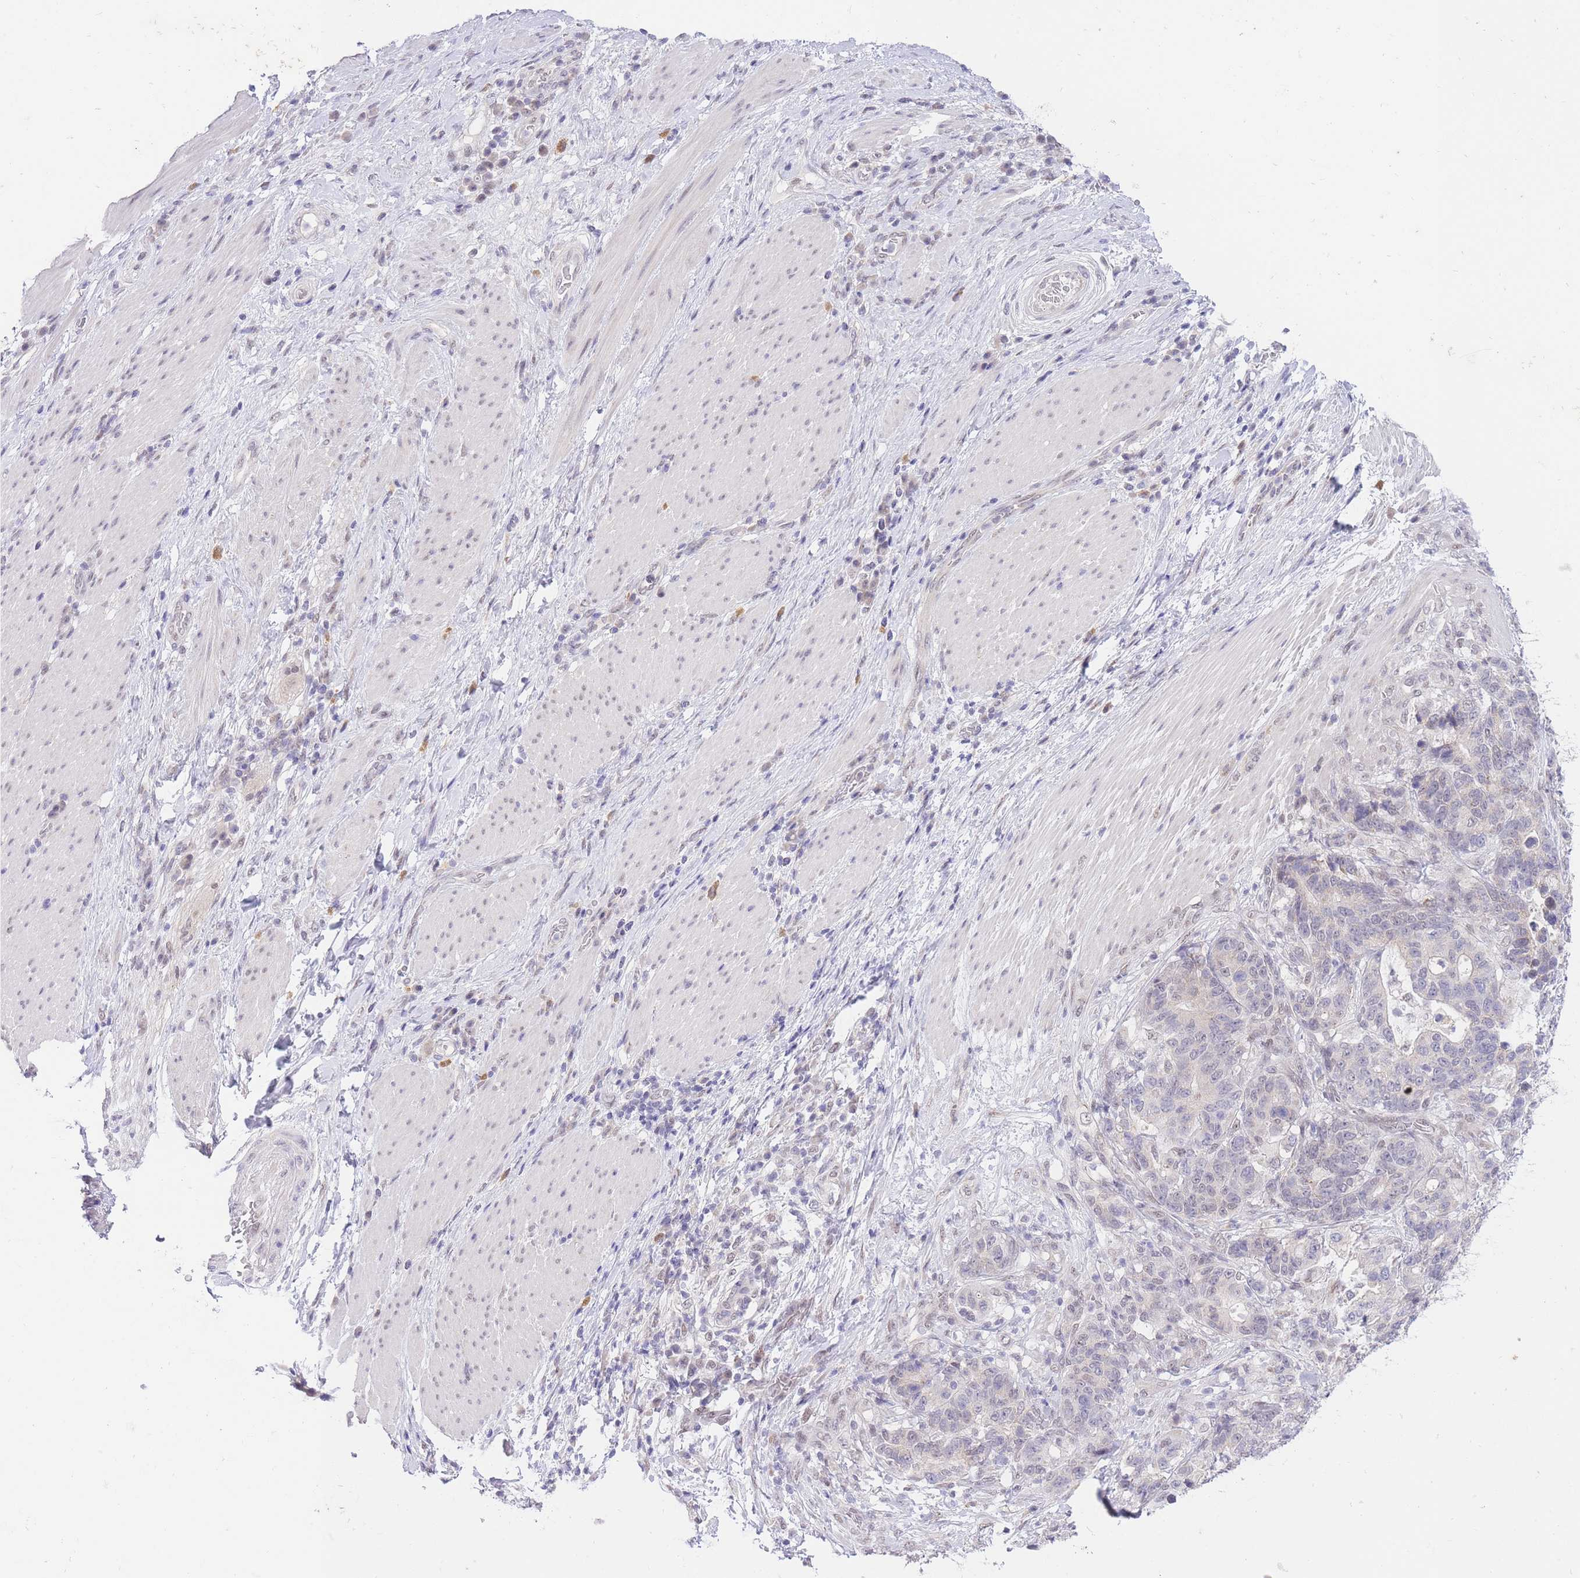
{"staining": {"intensity": "negative", "quantity": "none", "location": "none"}, "tissue": "stomach cancer", "cell_type": "Tumor cells", "image_type": "cancer", "snomed": [{"axis": "morphology", "description": "Normal tissue, NOS"}, {"axis": "morphology", "description": "Adenocarcinoma, NOS"}, {"axis": "topography", "description": "Stomach"}], "caption": "IHC photomicrograph of neoplastic tissue: human stomach cancer stained with DAB (3,3'-diaminobenzidine) shows no significant protein staining in tumor cells. Nuclei are stained in blue.", "gene": "UBXN7", "patient": {"sex": "female", "age": 64}}